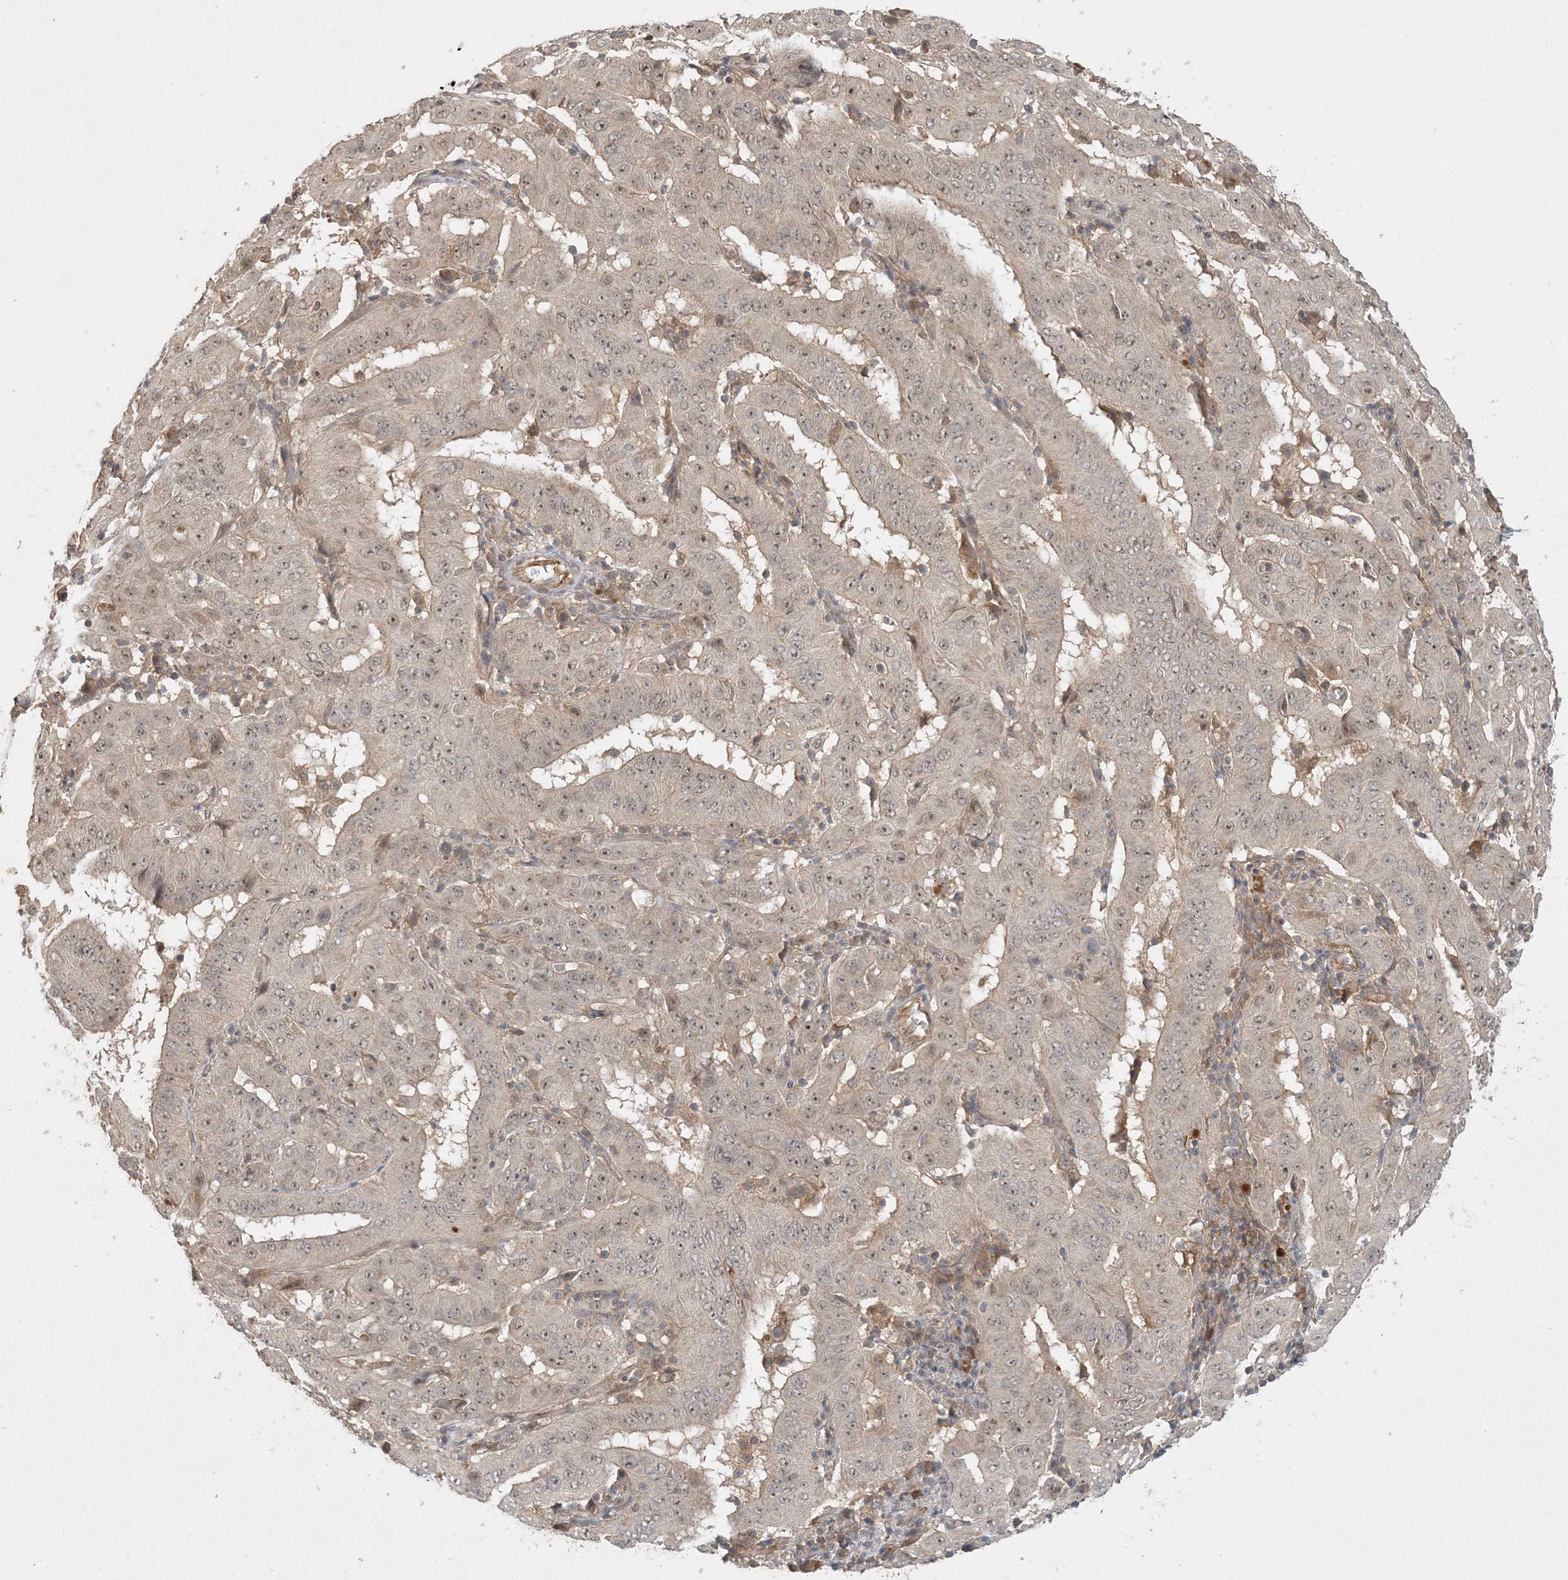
{"staining": {"intensity": "weak", "quantity": "25%-75%", "location": "nuclear"}, "tissue": "pancreatic cancer", "cell_type": "Tumor cells", "image_type": "cancer", "snomed": [{"axis": "morphology", "description": "Adenocarcinoma, NOS"}, {"axis": "topography", "description": "Pancreas"}], "caption": "A brown stain labels weak nuclear expression of a protein in adenocarcinoma (pancreatic) tumor cells.", "gene": "ZCCHC4", "patient": {"sex": "male", "age": 63}}